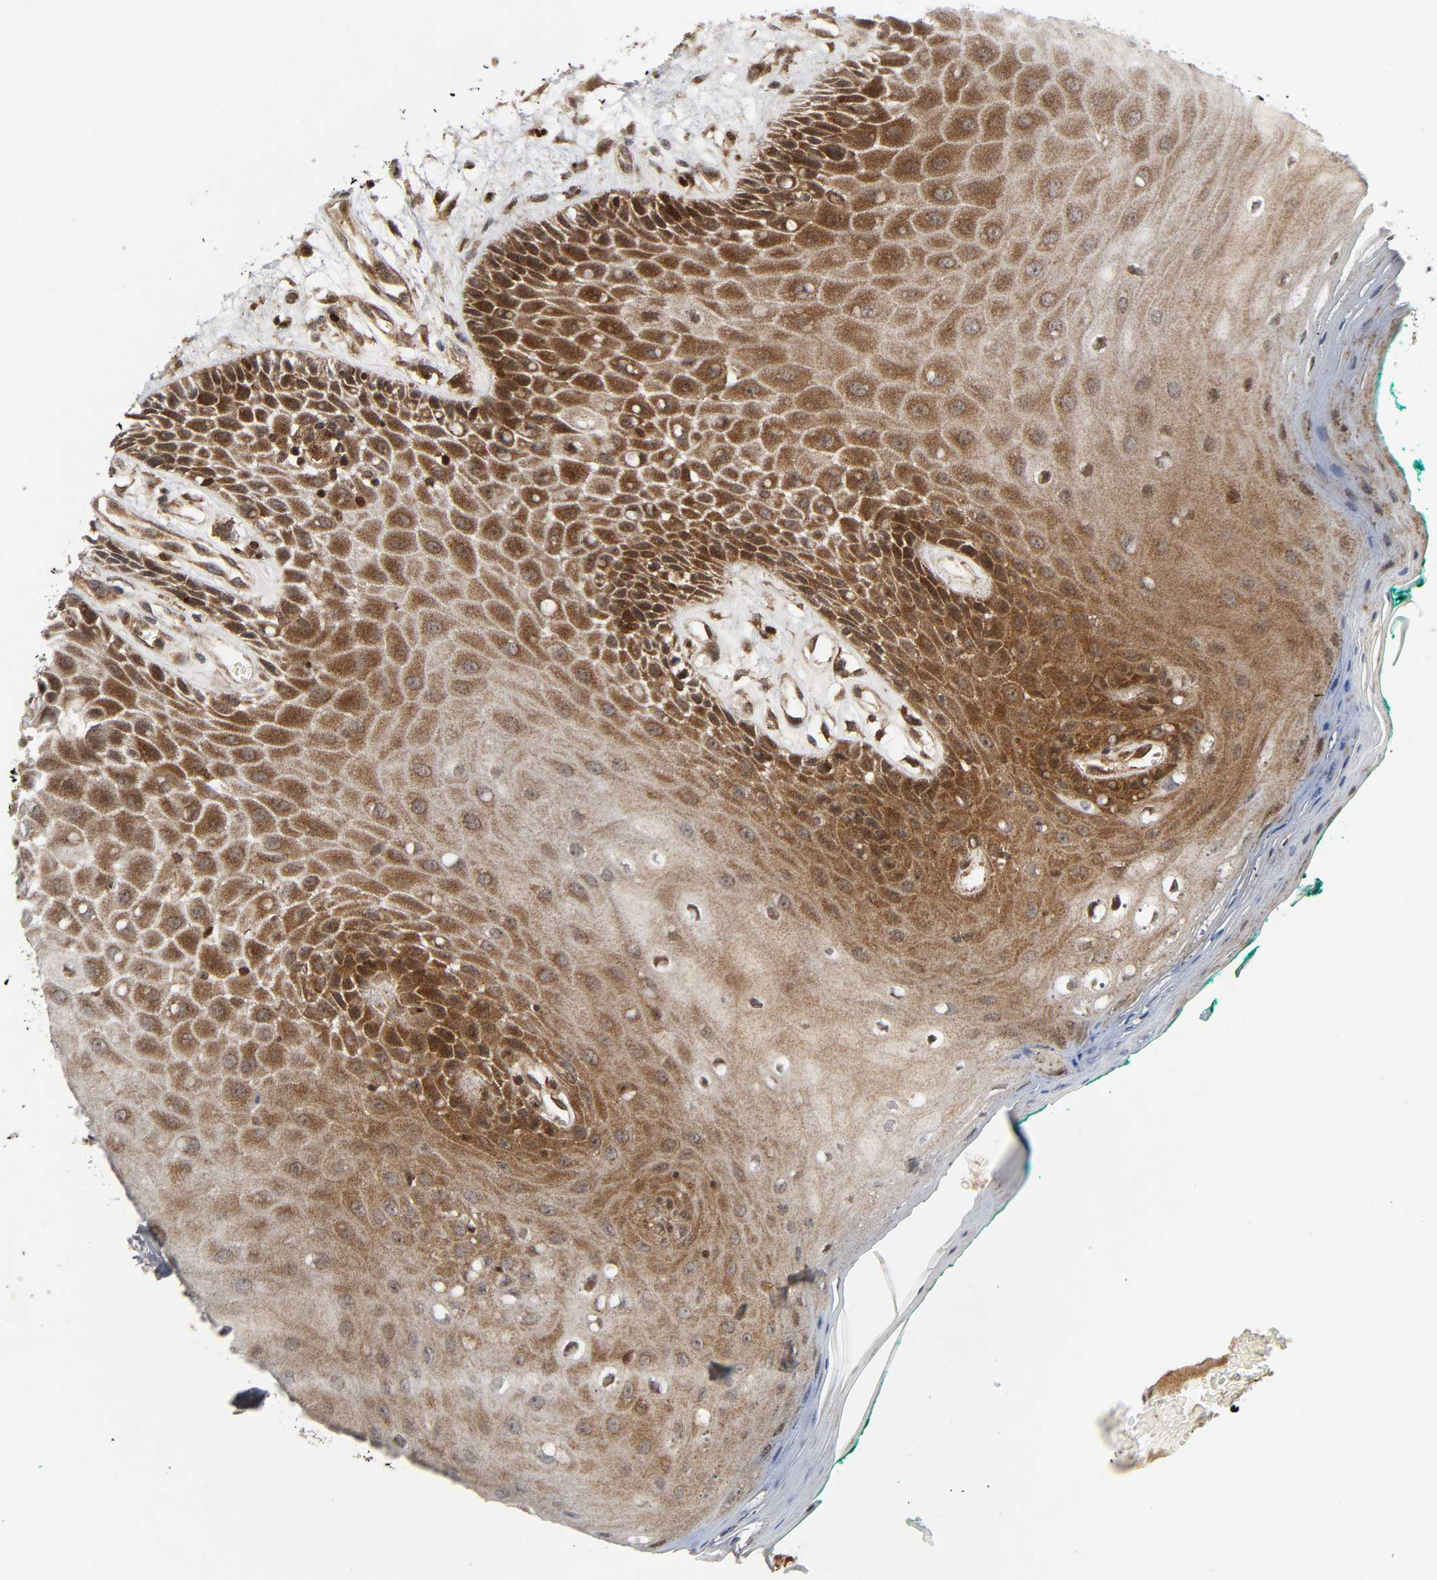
{"staining": {"intensity": "strong", "quantity": ">75%", "location": "cytoplasmic/membranous,nuclear"}, "tissue": "oral mucosa", "cell_type": "Squamous epithelial cells", "image_type": "normal", "snomed": [{"axis": "morphology", "description": "Normal tissue, NOS"}, {"axis": "morphology", "description": "Squamous cell carcinoma, NOS"}, {"axis": "topography", "description": "Skeletal muscle"}, {"axis": "topography", "description": "Oral tissue"}, {"axis": "topography", "description": "Head-Neck"}], "caption": "Oral mucosa stained with DAB (3,3'-diaminobenzidine) immunohistochemistry displays high levels of strong cytoplasmic/membranous,nuclear positivity in approximately >75% of squamous epithelial cells. (brown staining indicates protein expression, while blue staining denotes nuclei).", "gene": "CHUK", "patient": {"sex": "female", "age": 84}}